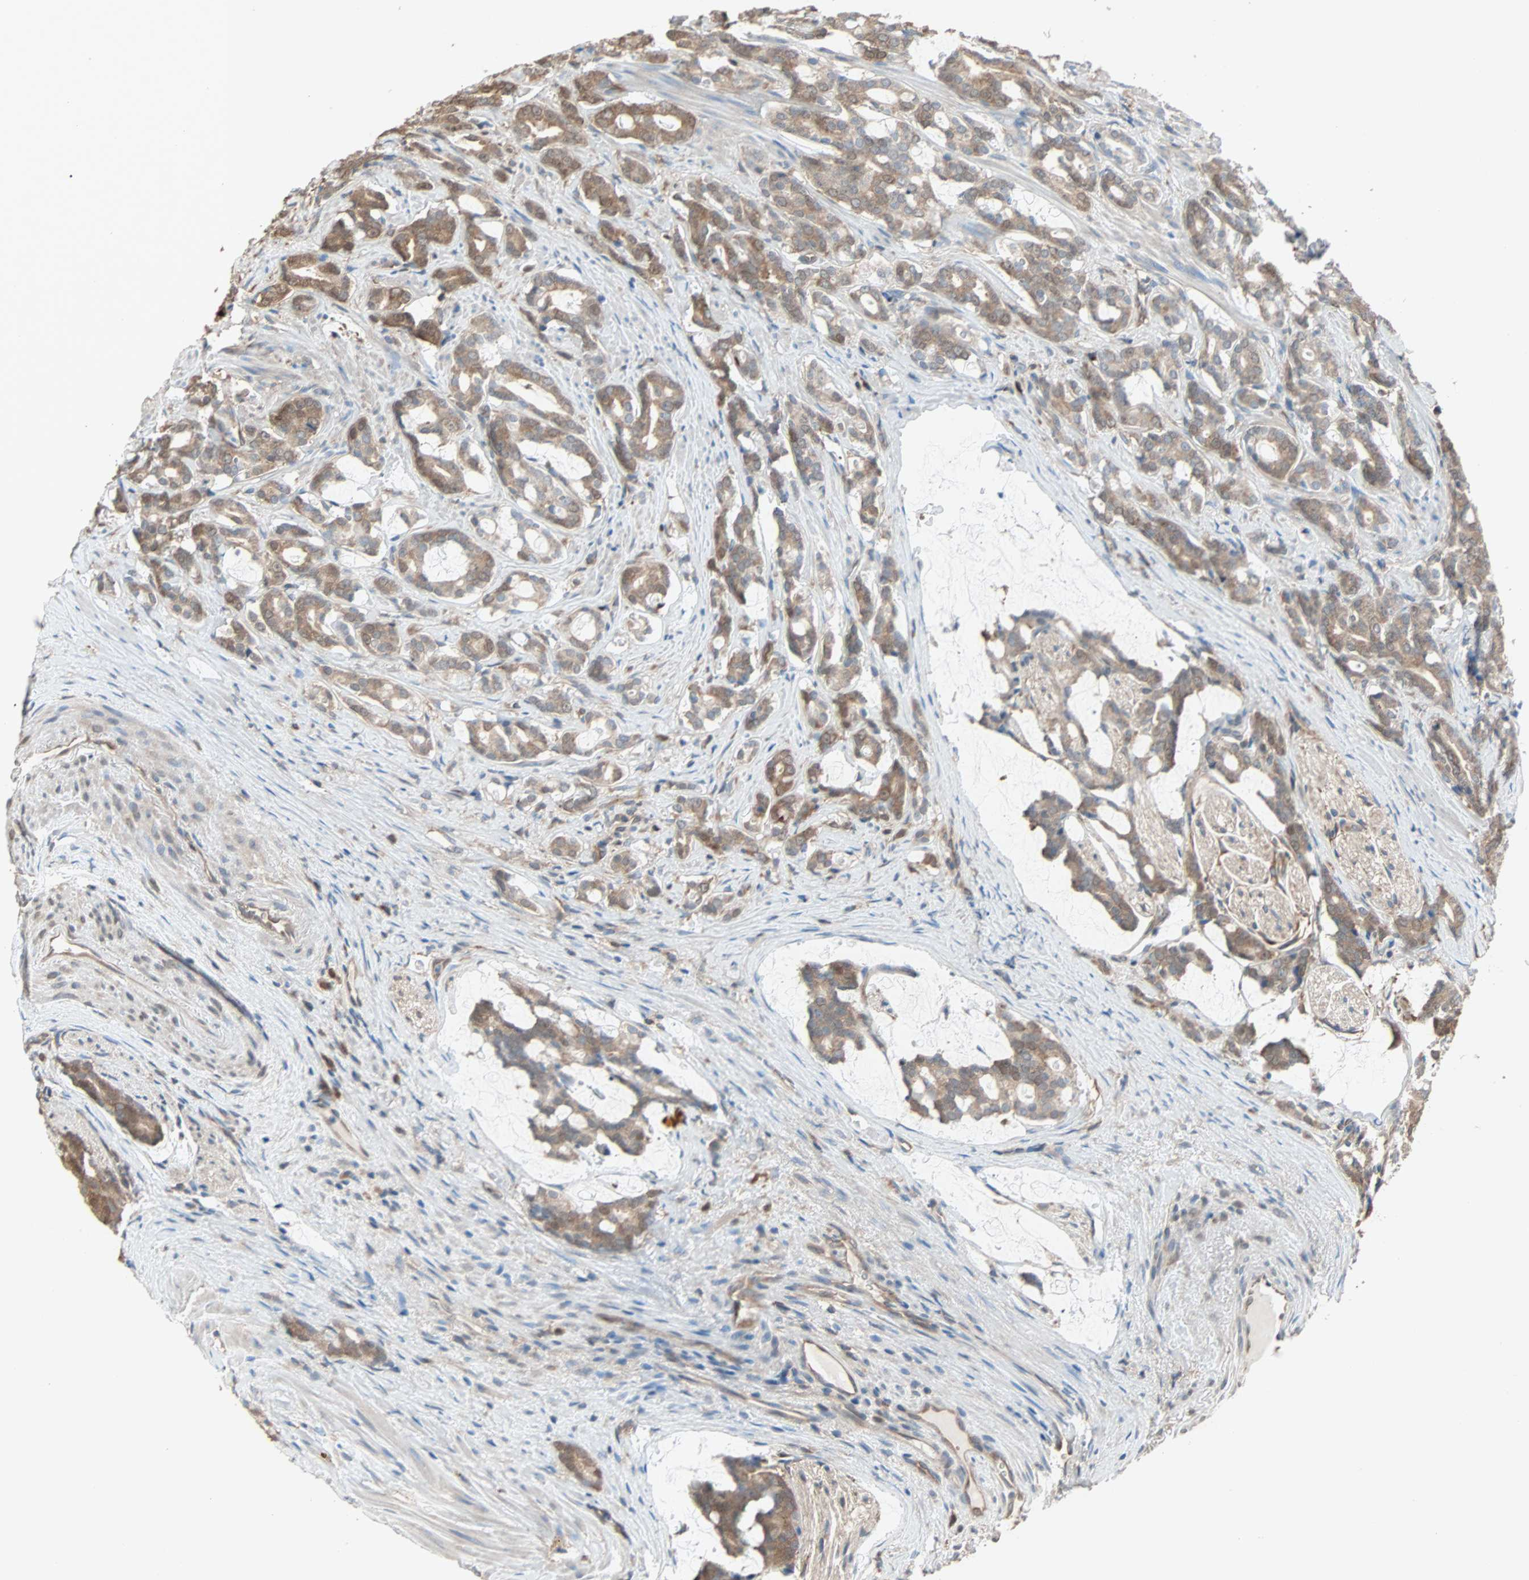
{"staining": {"intensity": "moderate", "quantity": ">75%", "location": "cytoplasmic/membranous,nuclear"}, "tissue": "prostate cancer", "cell_type": "Tumor cells", "image_type": "cancer", "snomed": [{"axis": "morphology", "description": "Adenocarcinoma, Low grade"}, {"axis": "topography", "description": "Prostate"}], "caption": "The photomicrograph demonstrates immunohistochemical staining of prostate adenocarcinoma (low-grade). There is moderate cytoplasmic/membranous and nuclear positivity is appreciated in approximately >75% of tumor cells. Immunohistochemistry stains the protein in brown and the nuclei are stained blue.", "gene": "PRDX1", "patient": {"sex": "male", "age": 58}}